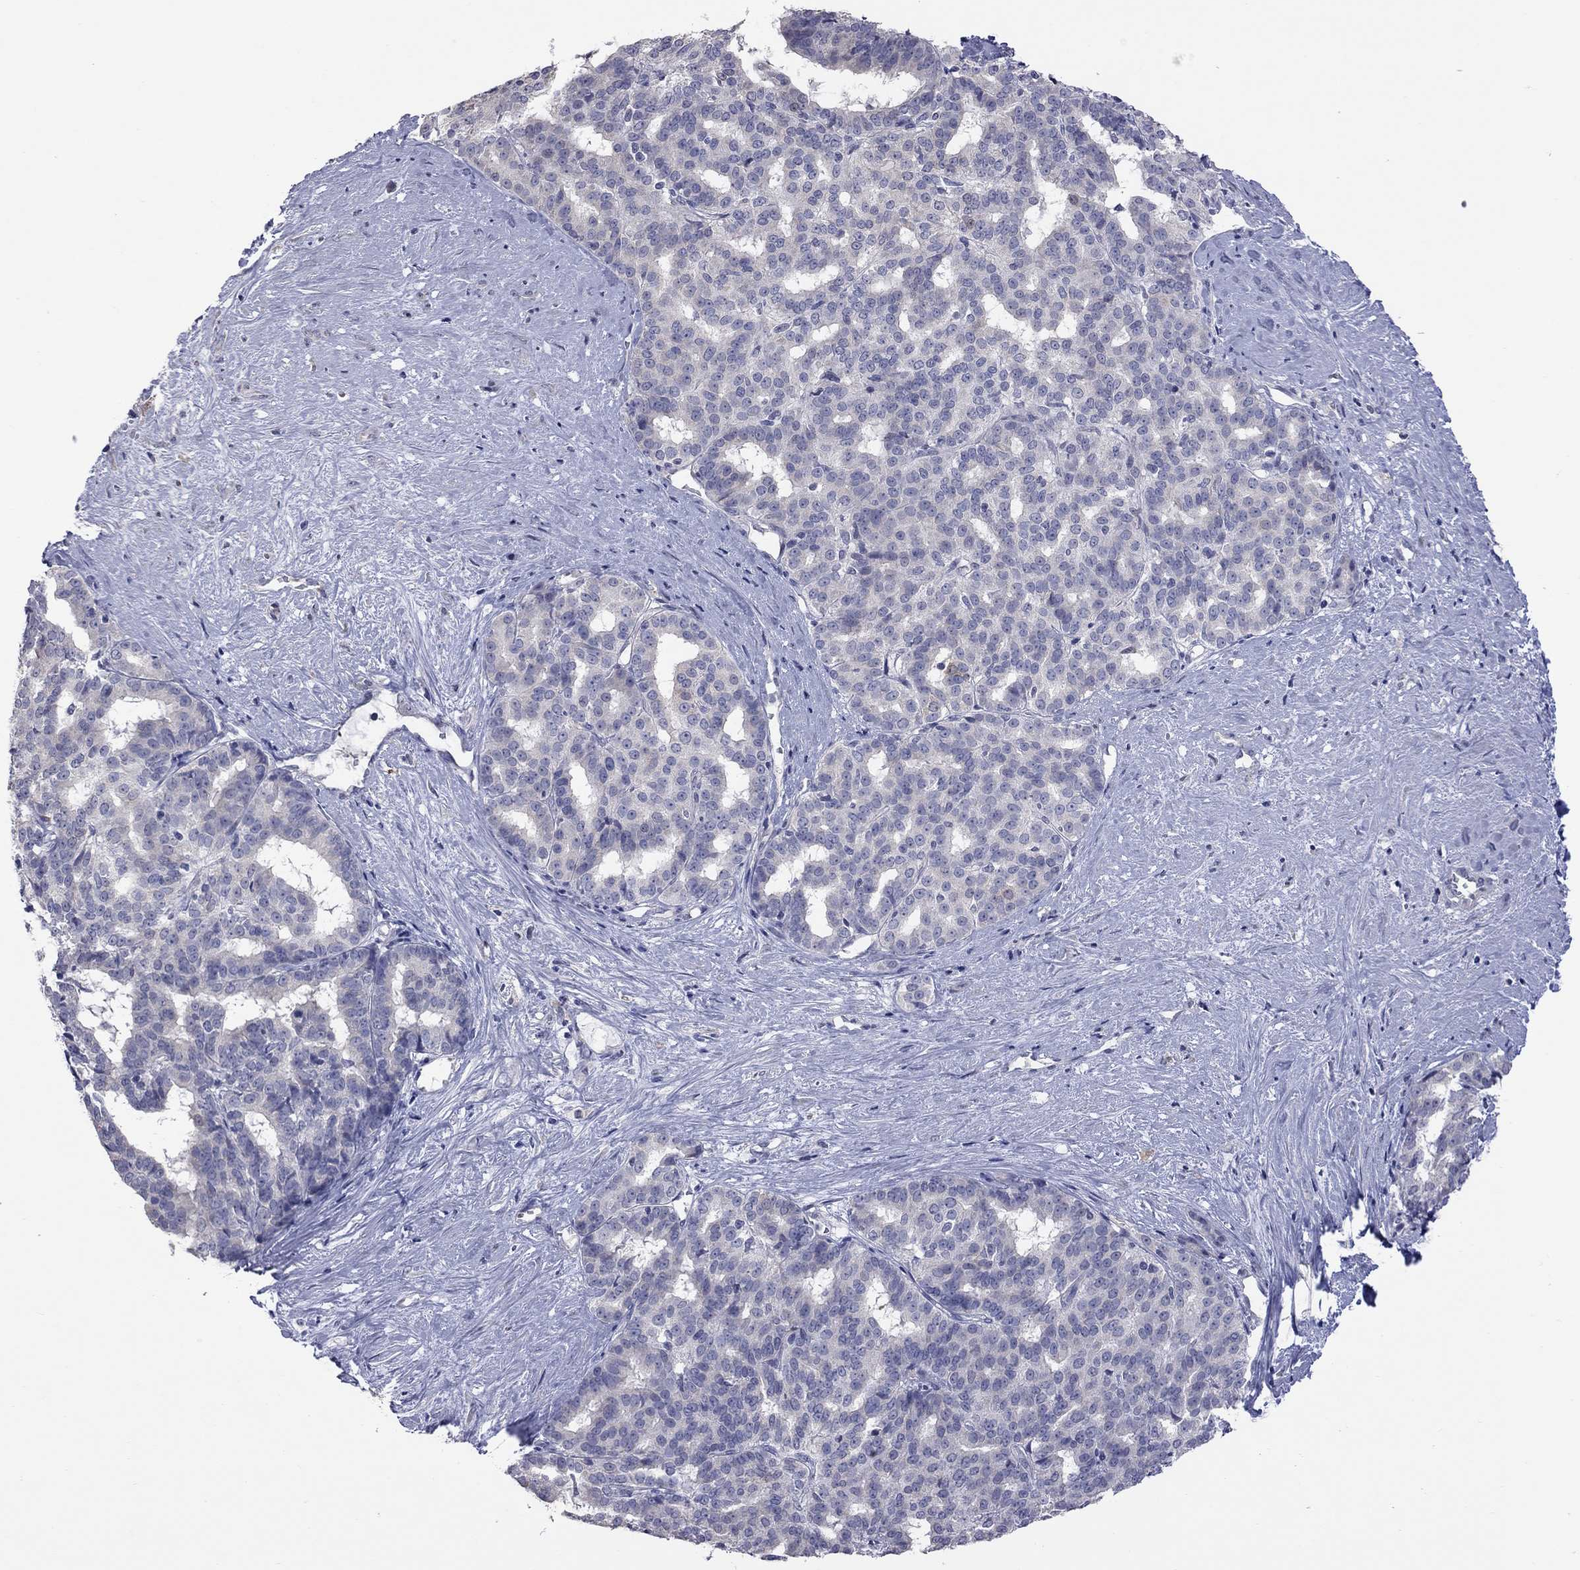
{"staining": {"intensity": "negative", "quantity": "none", "location": "none"}, "tissue": "liver cancer", "cell_type": "Tumor cells", "image_type": "cancer", "snomed": [{"axis": "morphology", "description": "Cholangiocarcinoma"}, {"axis": "topography", "description": "Liver"}], "caption": "Human liver cholangiocarcinoma stained for a protein using immunohistochemistry (IHC) shows no expression in tumor cells.", "gene": "HYLS1", "patient": {"sex": "female", "age": 47}}